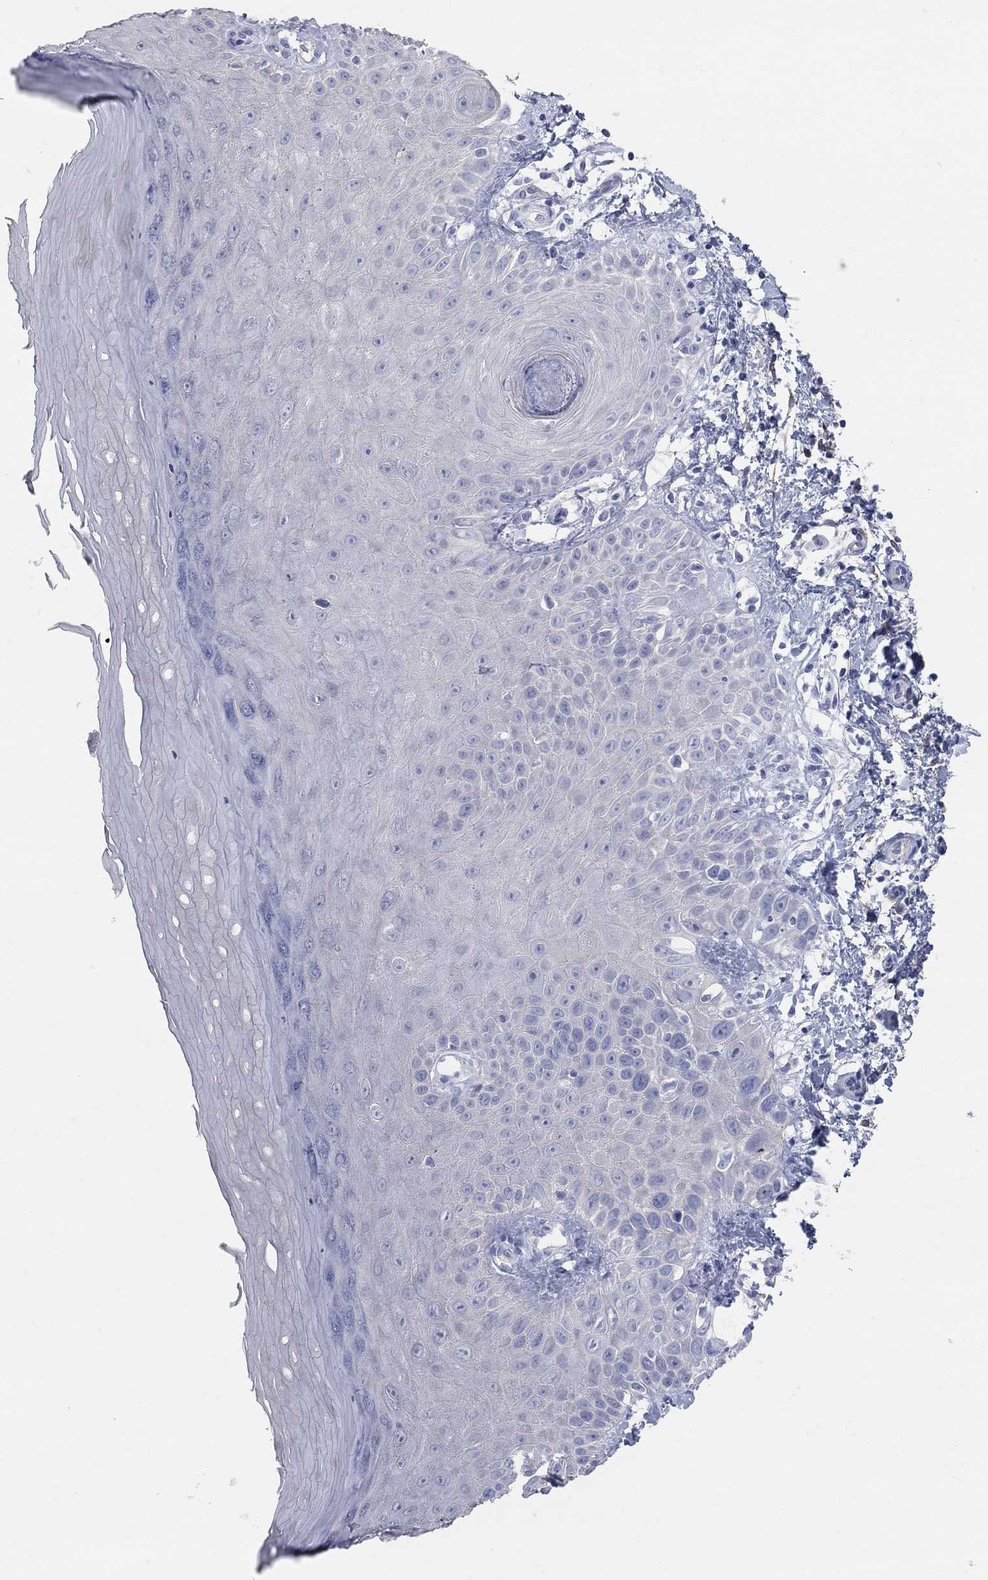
{"staining": {"intensity": "negative", "quantity": "none", "location": "none"}, "tissue": "skin", "cell_type": "Fibroblasts", "image_type": "normal", "snomed": [{"axis": "morphology", "description": "Normal tissue, NOS"}, {"axis": "morphology", "description": "Inflammation, NOS"}, {"axis": "morphology", "description": "Fibrosis, NOS"}, {"axis": "topography", "description": "Skin"}], "caption": "Skin stained for a protein using immunohistochemistry shows no positivity fibroblasts.", "gene": "AOX1", "patient": {"sex": "male", "age": 71}}